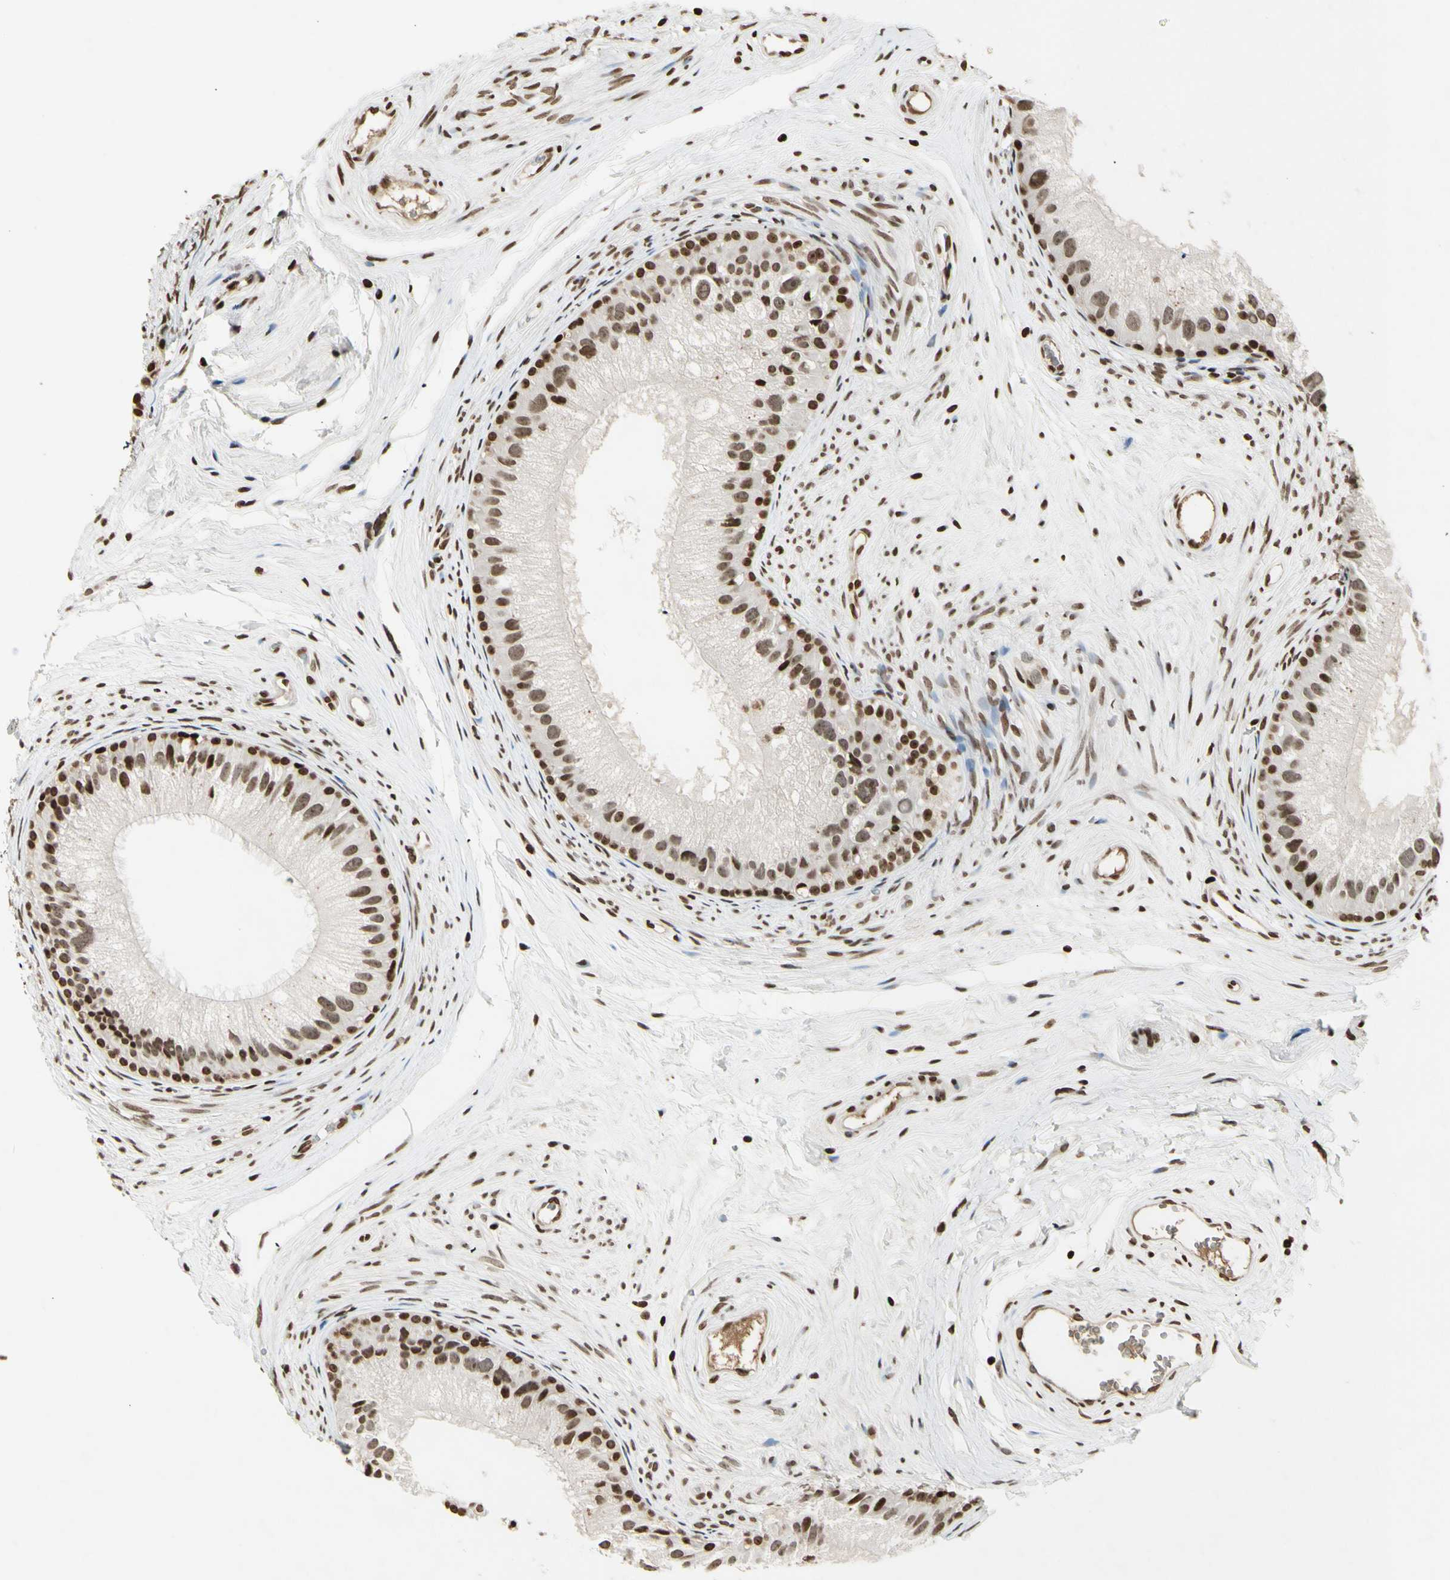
{"staining": {"intensity": "strong", "quantity": ">75%", "location": "nuclear"}, "tissue": "epididymis", "cell_type": "Glandular cells", "image_type": "normal", "snomed": [{"axis": "morphology", "description": "Normal tissue, NOS"}, {"axis": "topography", "description": "Epididymis"}], "caption": "Epididymis stained with a brown dye exhibits strong nuclear positive positivity in approximately >75% of glandular cells.", "gene": "RORA", "patient": {"sex": "male", "age": 56}}